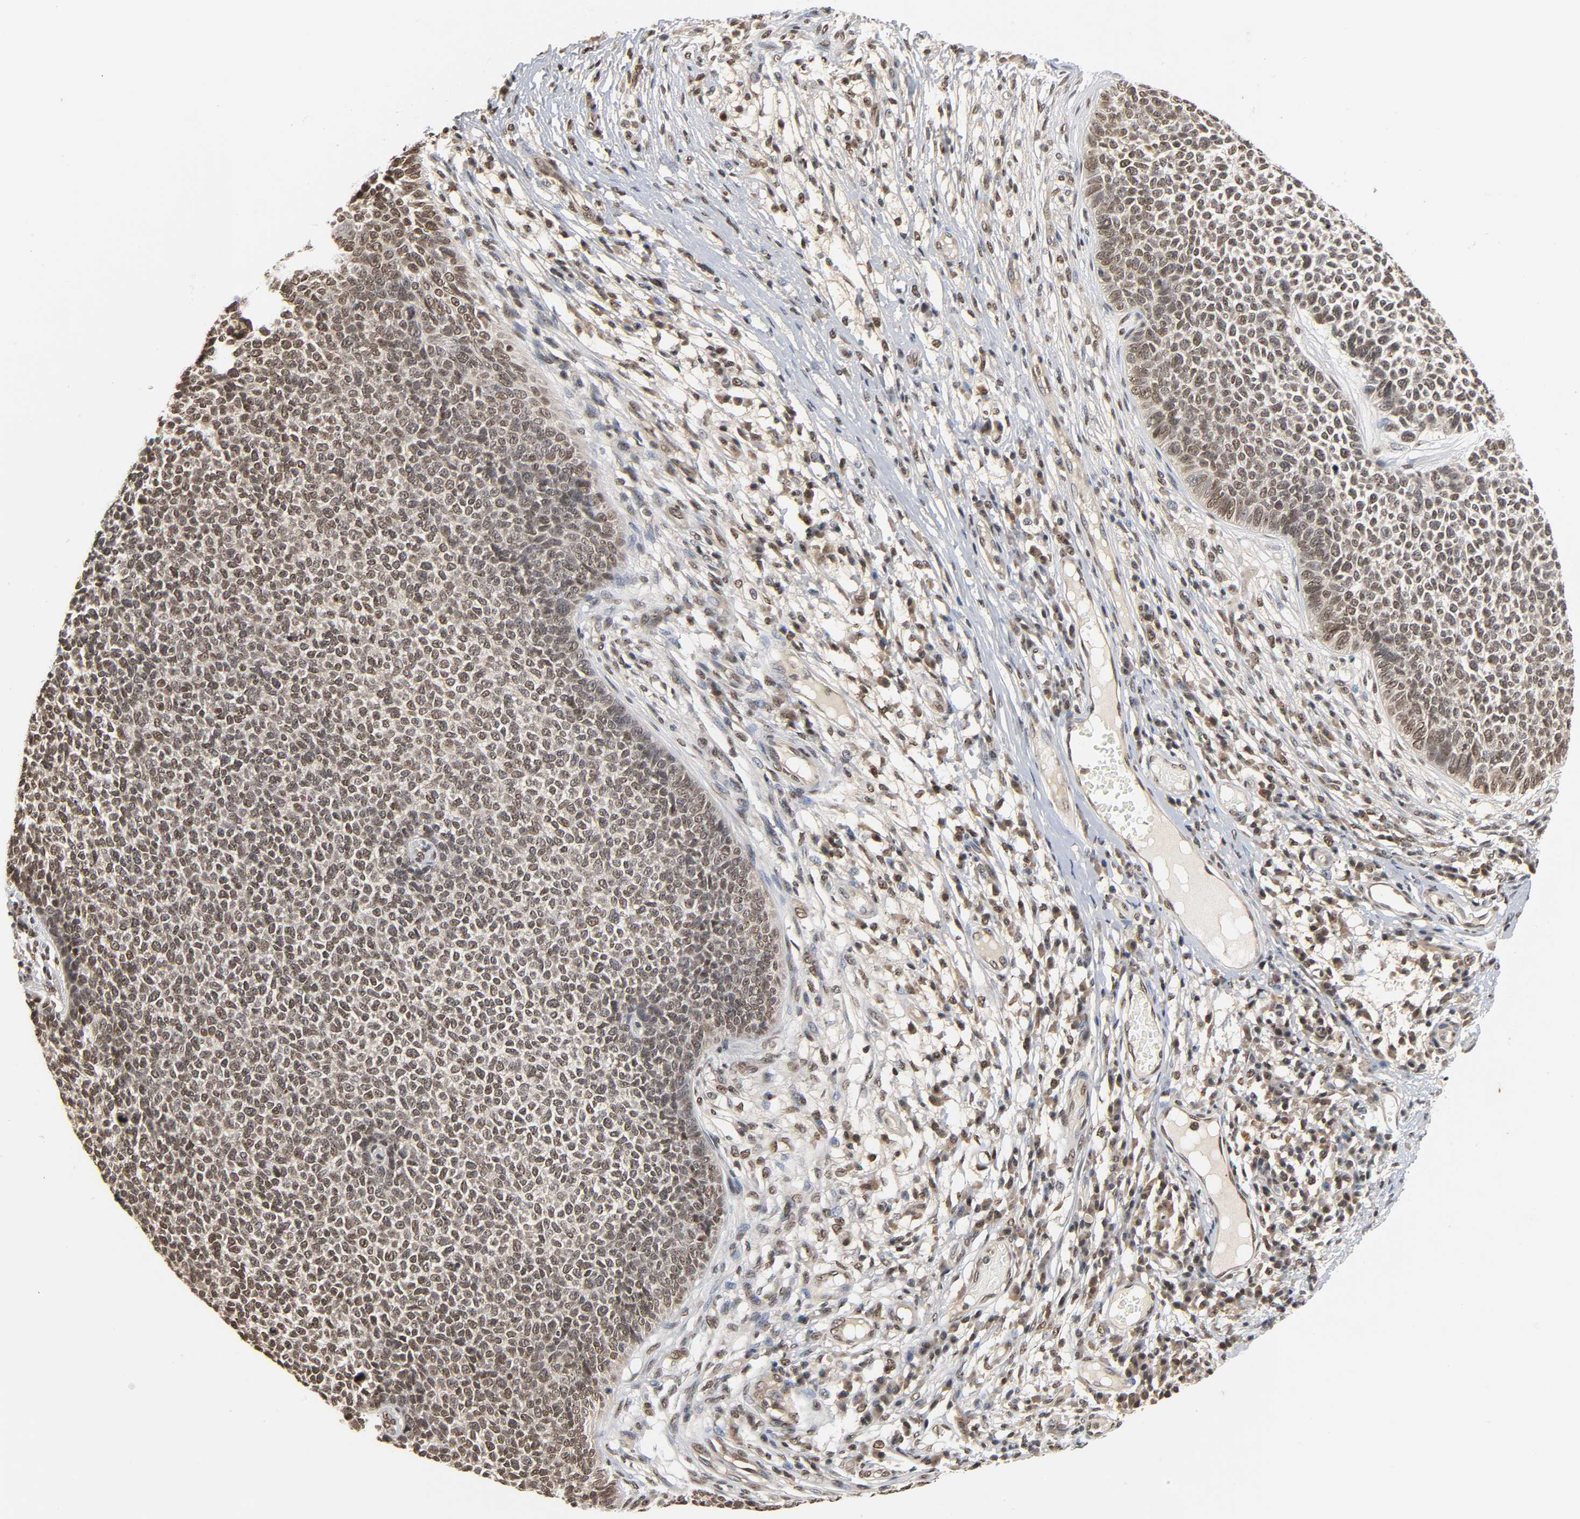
{"staining": {"intensity": "moderate", "quantity": ">75%", "location": "nuclear"}, "tissue": "skin cancer", "cell_type": "Tumor cells", "image_type": "cancer", "snomed": [{"axis": "morphology", "description": "Basal cell carcinoma"}, {"axis": "topography", "description": "Skin"}], "caption": "A brown stain shows moderate nuclear staining of a protein in basal cell carcinoma (skin) tumor cells. (DAB IHC with brightfield microscopy, high magnification).", "gene": "UBC", "patient": {"sex": "female", "age": 84}}